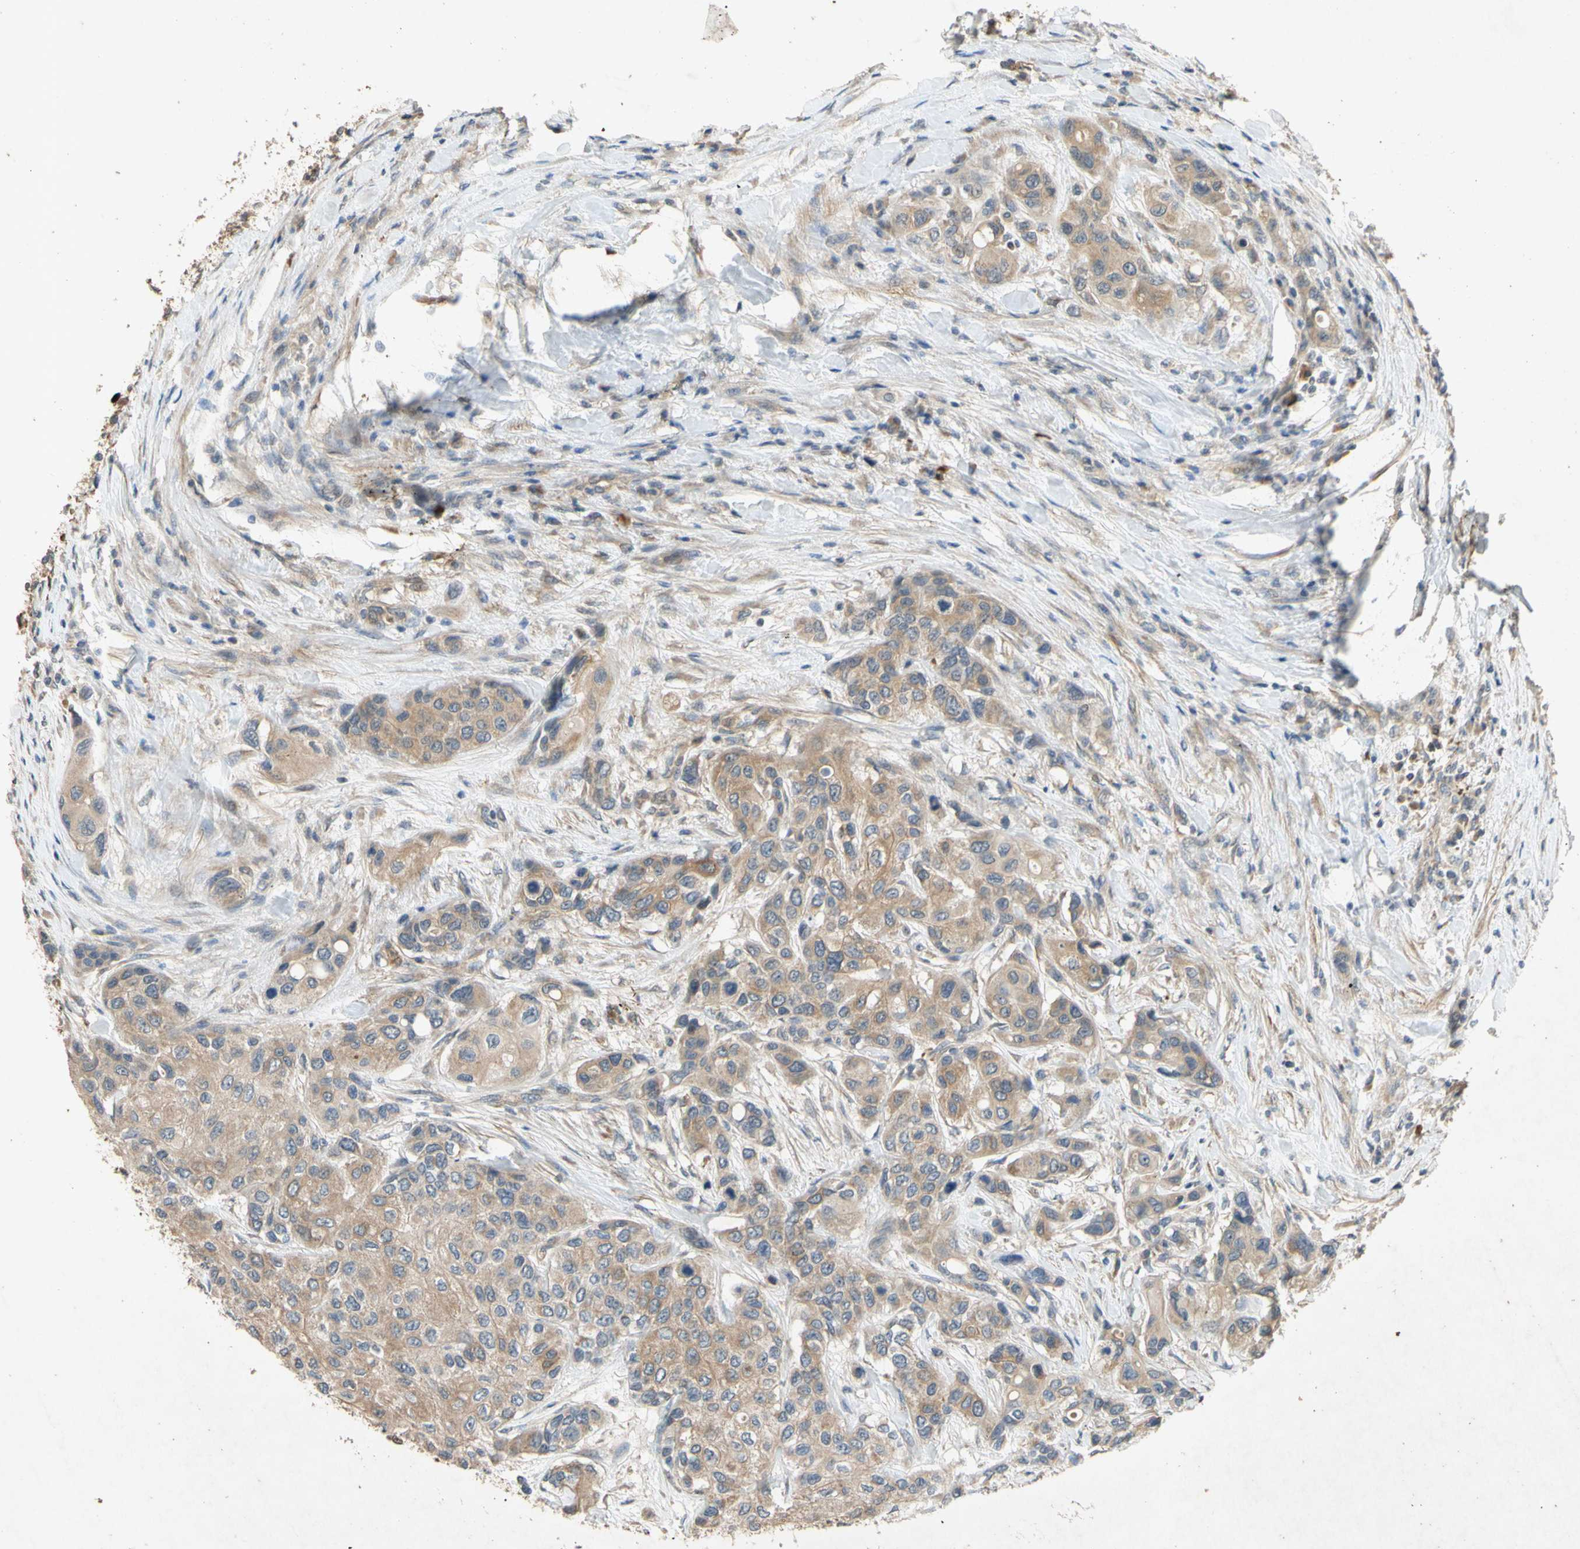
{"staining": {"intensity": "weak", "quantity": ">75%", "location": "cytoplasmic/membranous"}, "tissue": "urothelial cancer", "cell_type": "Tumor cells", "image_type": "cancer", "snomed": [{"axis": "morphology", "description": "Urothelial carcinoma, High grade"}, {"axis": "topography", "description": "Urinary bladder"}], "caption": "Tumor cells reveal low levels of weak cytoplasmic/membranous positivity in approximately >75% of cells in human urothelial cancer.", "gene": "PARD6A", "patient": {"sex": "female", "age": 56}}